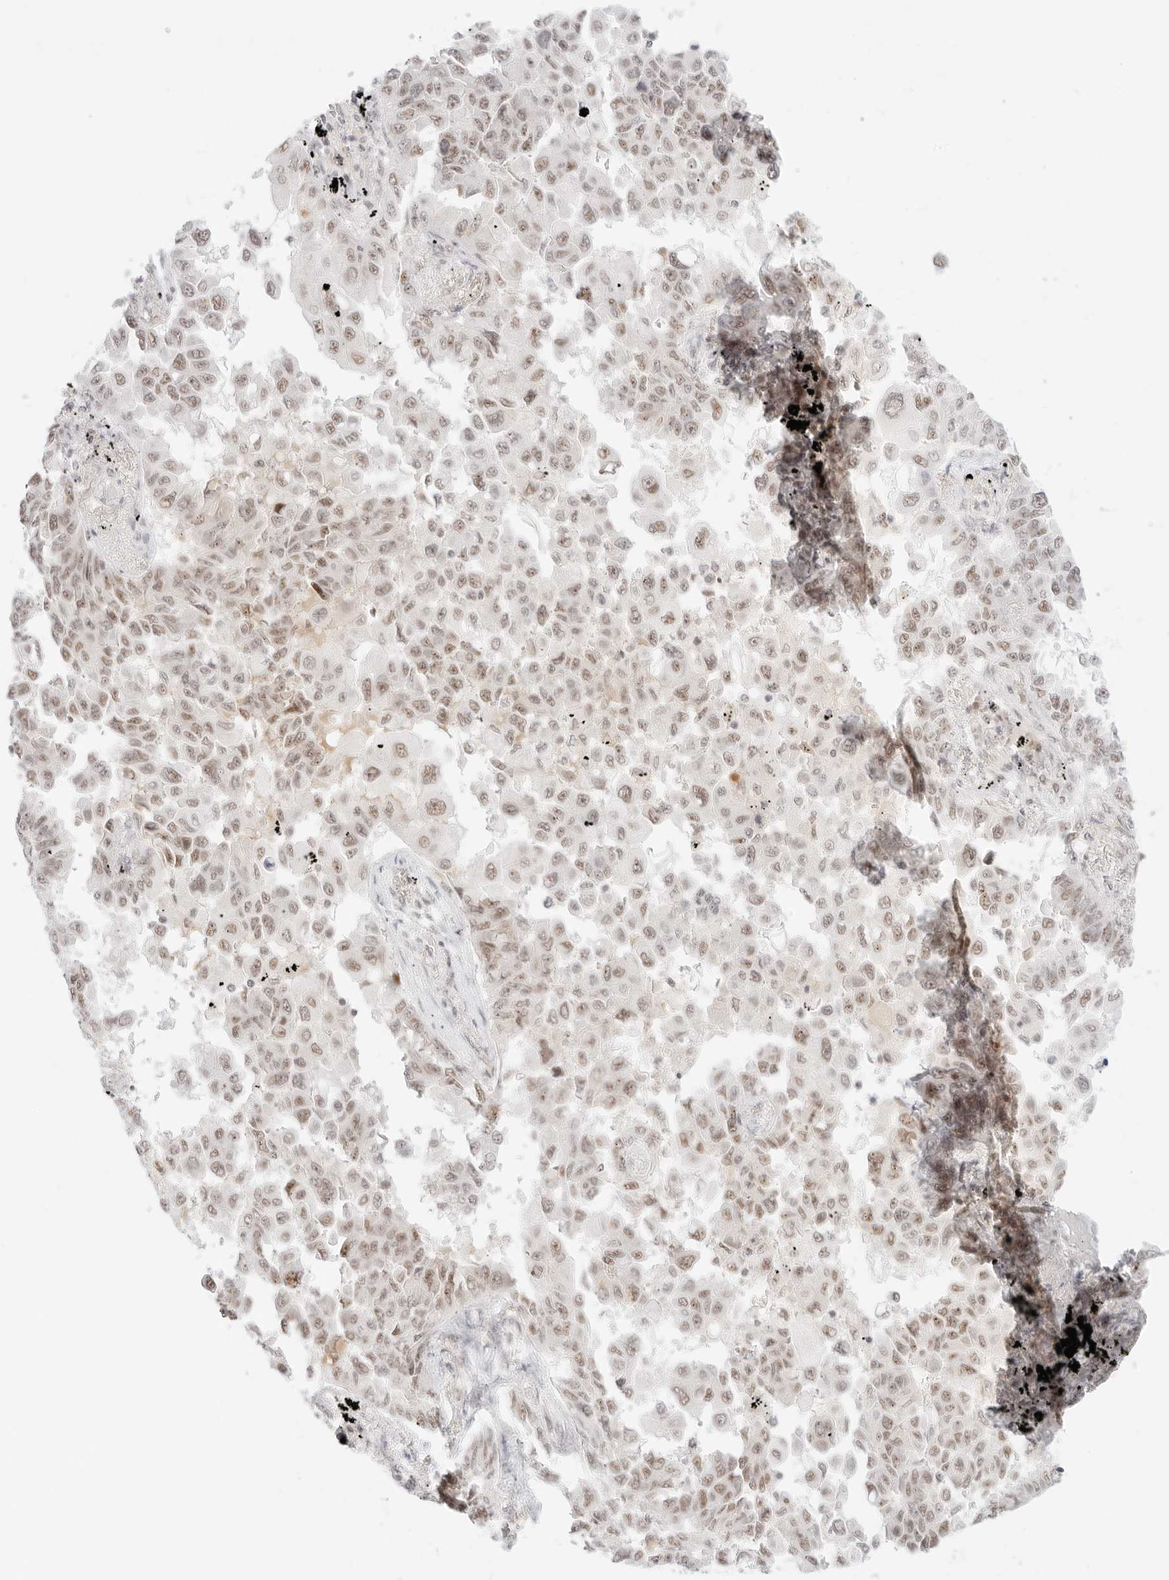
{"staining": {"intensity": "weak", "quantity": ">75%", "location": "nuclear"}, "tissue": "lung cancer", "cell_type": "Tumor cells", "image_type": "cancer", "snomed": [{"axis": "morphology", "description": "Adenocarcinoma, NOS"}, {"axis": "topography", "description": "Lung"}], "caption": "A micrograph of lung cancer (adenocarcinoma) stained for a protein reveals weak nuclear brown staining in tumor cells. Nuclei are stained in blue.", "gene": "ITGA6", "patient": {"sex": "female", "age": 67}}